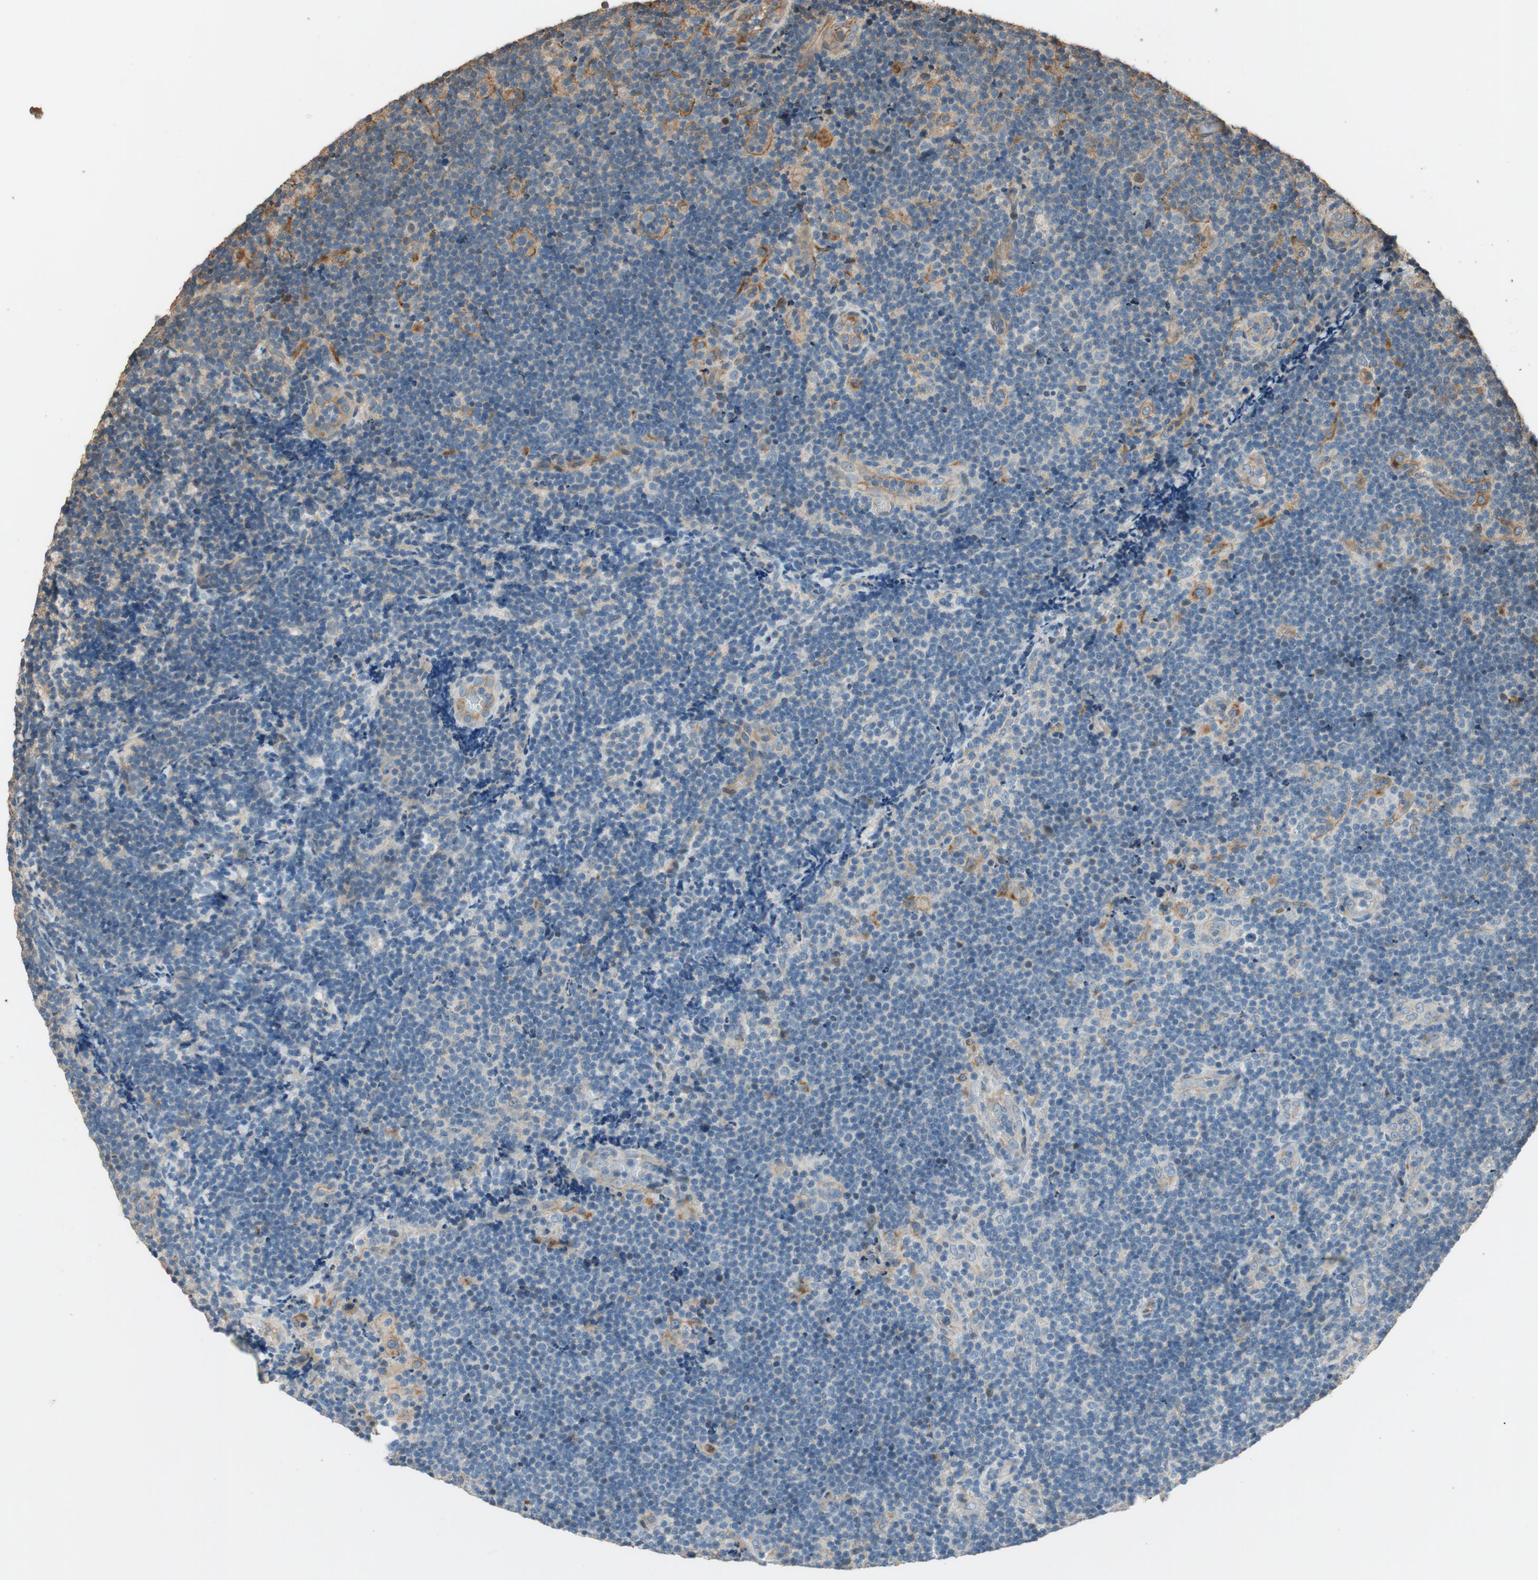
{"staining": {"intensity": "negative", "quantity": "none", "location": "none"}, "tissue": "lymphoma", "cell_type": "Tumor cells", "image_type": "cancer", "snomed": [{"axis": "morphology", "description": "Malignant lymphoma, non-Hodgkin's type, Low grade"}, {"axis": "topography", "description": "Lymph node"}], "caption": "A high-resolution photomicrograph shows immunohistochemistry (IHC) staining of malignant lymphoma, non-Hodgkin's type (low-grade), which shows no significant expression in tumor cells. The staining was performed using DAB to visualize the protein expression in brown, while the nuclei were stained in blue with hematoxylin (Magnification: 20x).", "gene": "MST1R", "patient": {"sex": "male", "age": 83}}